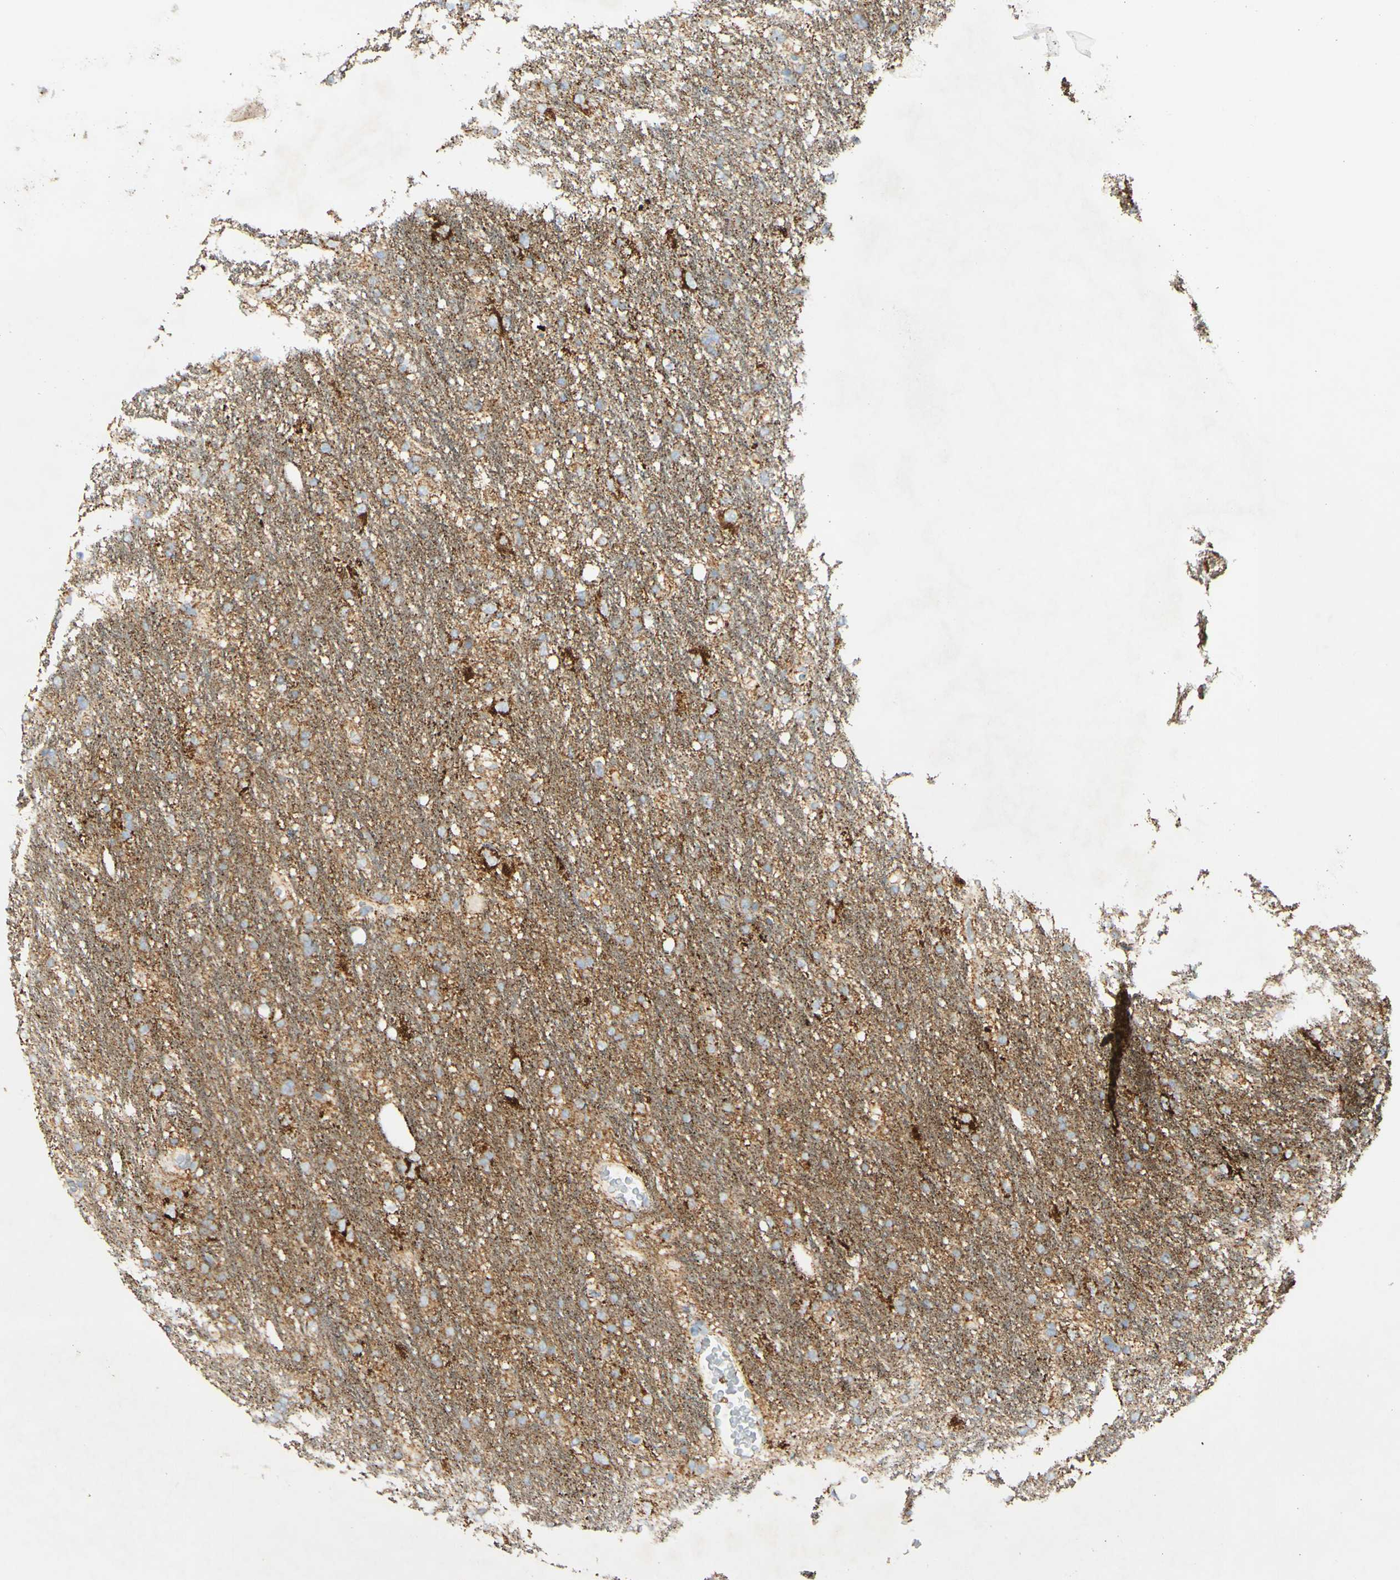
{"staining": {"intensity": "negative", "quantity": "none", "location": "none"}, "tissue": "glioma", "cell_type": "Tumor cells", "image_type": "cancer", "snomed": [{"axis": "morphology", "description": "Glioma, malignant, Low grade"}, {"axis": "topography", "description": "Brain"}], "caption": "Immunohistochemical staining of low-grade glioma (malignant) displays no significant staining in tumor cells.", "gene": "OXCT1", "patient": {"sex": "male", "age": 77}}